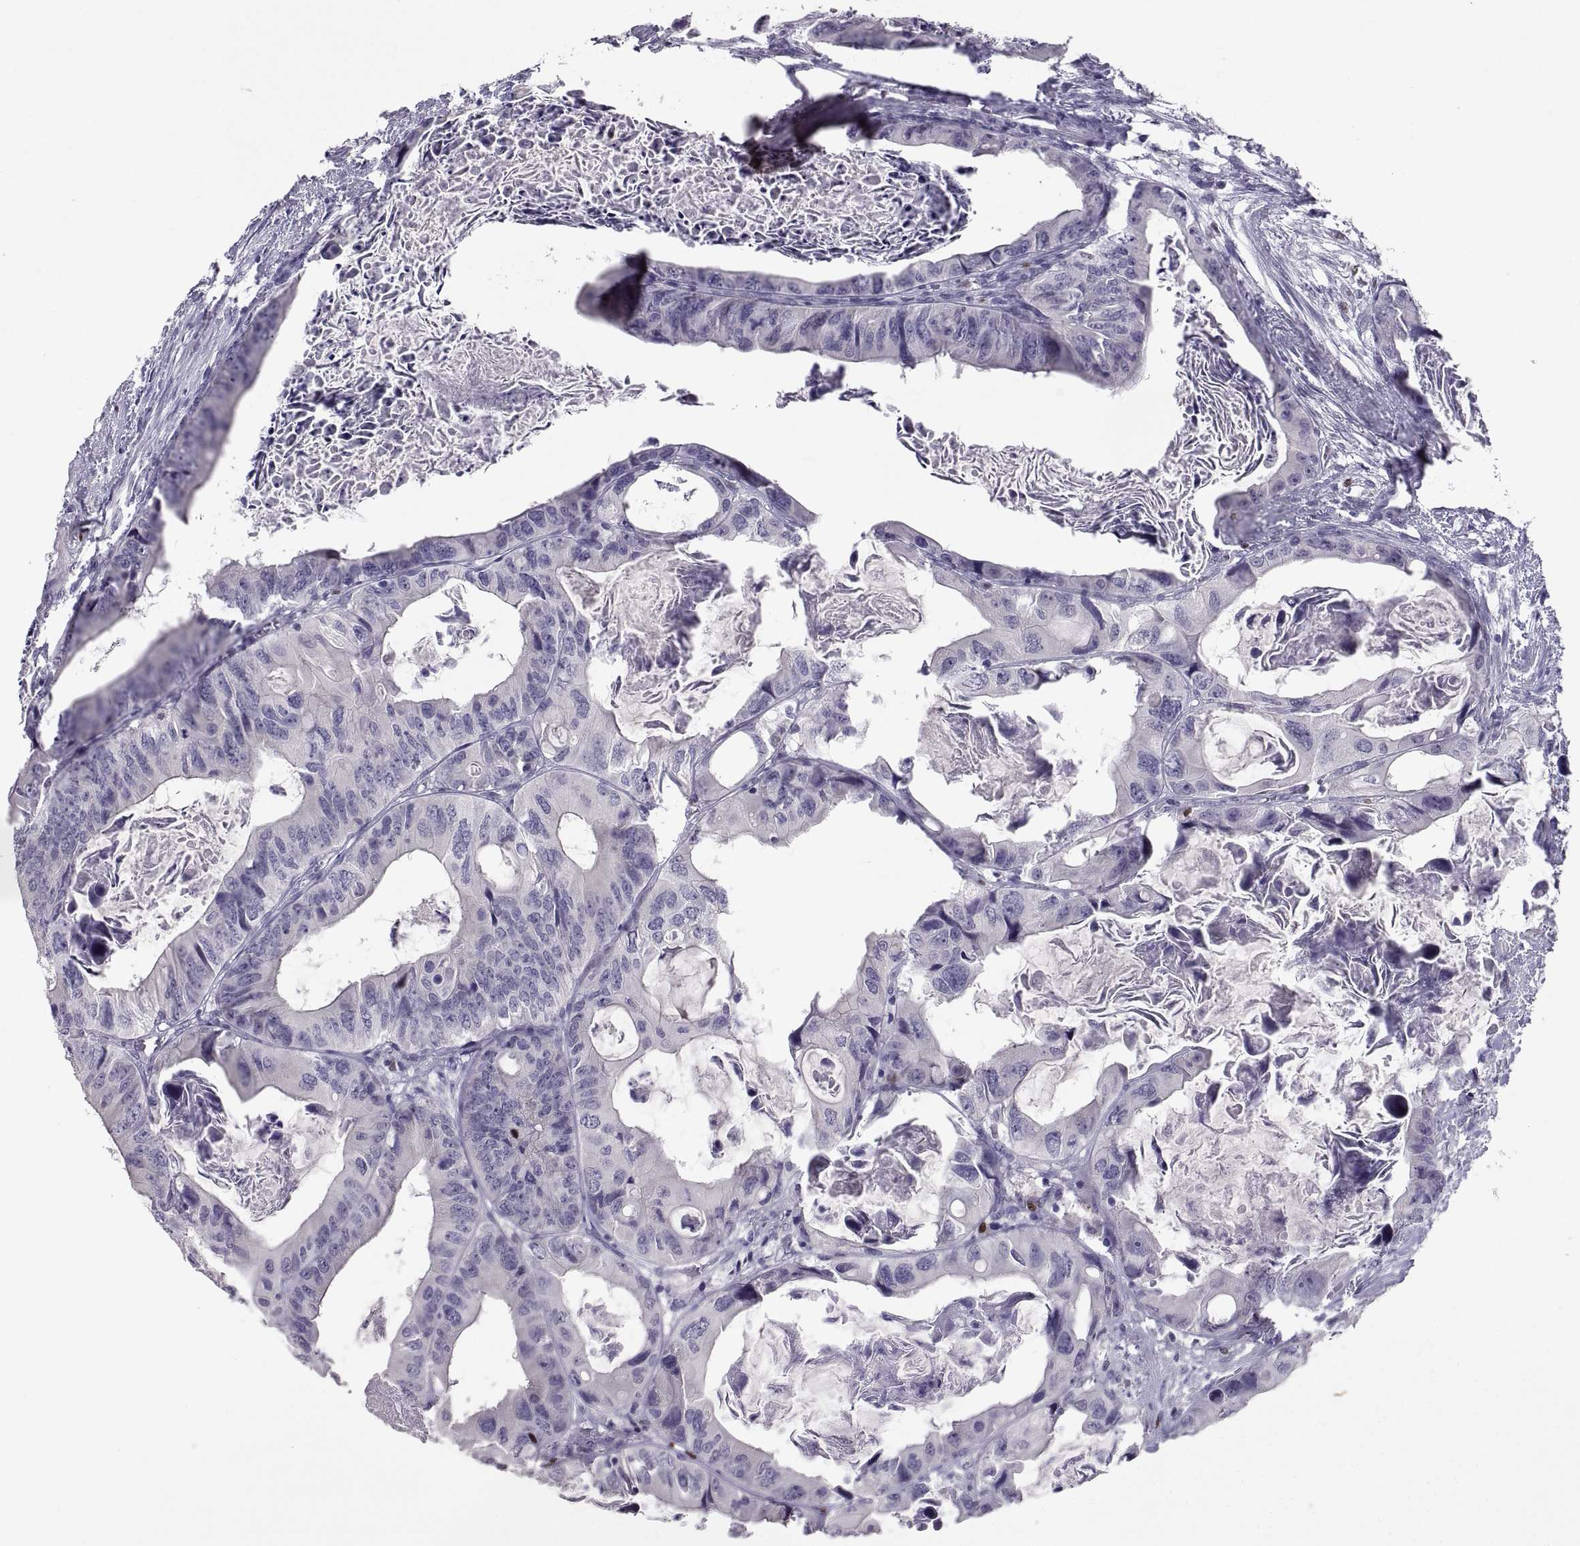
{"staining": {"intensity": "negative", "quantity": "none", "location": "none"}, "tissue": "colorectal cancer", "cell_type": "Tumor cells", "image_type": "cancer", "snomed": [{"axis": "morphology", "description": "Adenocarcinoma, NOS"}, {"axis": "topography", "description": "Rectum"}], "caption": "Immunohistochemistry (IHC) histopathology image of human adenocarcinoma (colorectal) stained for a protein (brown), which exhibits no expression in tumor cells.", "gene": "SOX21", "patient": {"sex": "male", "age": 64}}